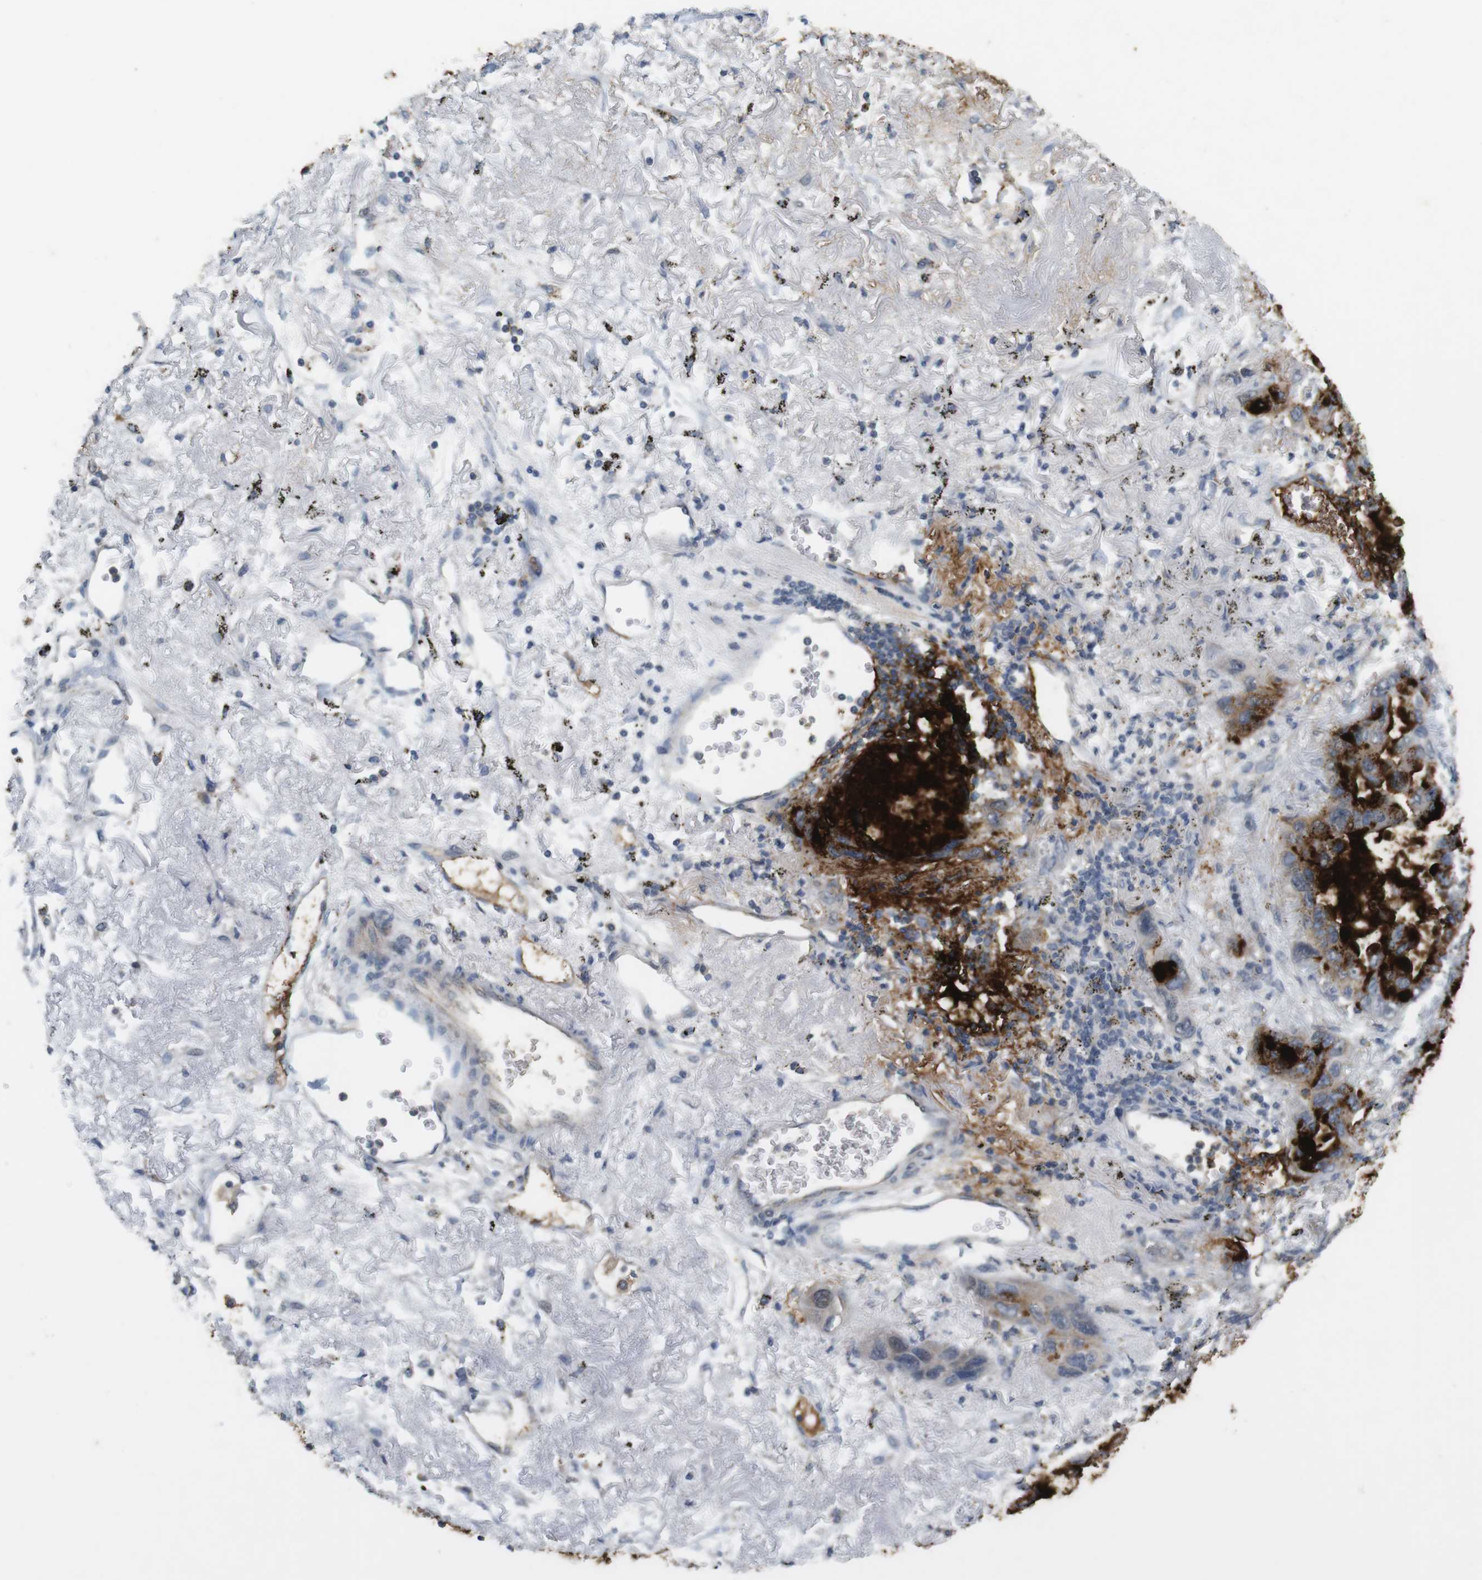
{"staining": {"intensity": "moderate", "quantity": ">75%", "location": "cytoplasmic/membranous"}, "tissue": "lung cancer", "cell_type": "Tumor cells", "image_type": "cancer", "snomed": [{"axis": "morphology", "description": "Squamous cell carcinoma, NOS"}, {"axis": "topography", "description": "Lung"}], "caption": "Human lung cancer (squamous cell carcinoma) stained with a brown dye demonstrates moderate cytoplasmic/membranous positive expression in about >75% of tumor cells.", "gene": "MUC5B", "patient": {"sex": "female", "age": 73}}